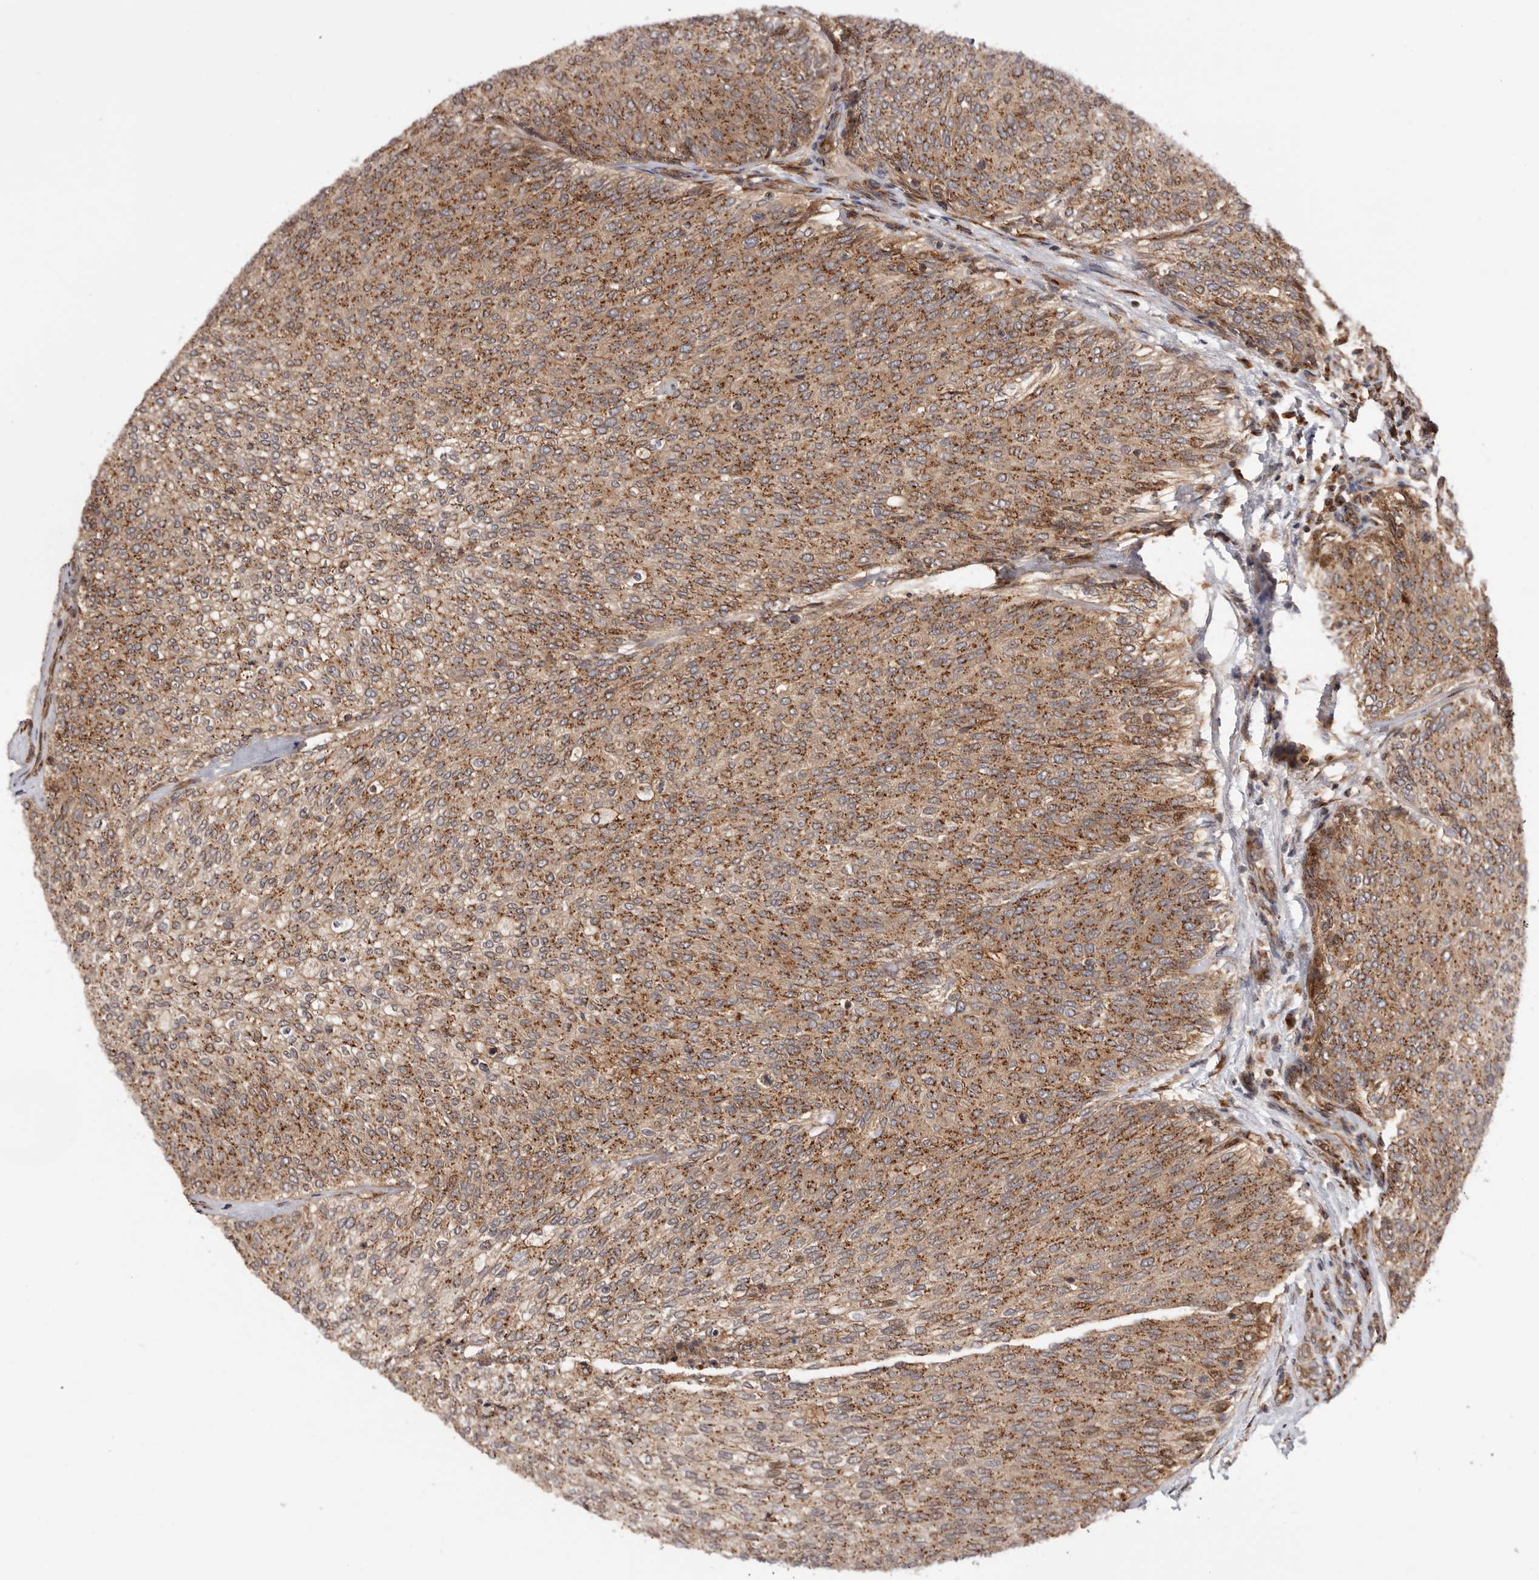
{"staining": {"intensity": "strong", "quantity": "25%-75%", "location": "cytoplasmic/membranous"}, "tissue": "urothelial cancer", "cell_type": "Tumor cells", "image_type": "cancer", "snomed": [{"axis": "morphology", "description": "Urothelial carcinoma, Low grade"}, {"axis": "topography", "description": "Urinary bladder"}], "caption": "A brown stain highlights strong cytoplasmic/membranous staining of a protein in urothelial carcinoma (low-grade) tumor cells.", "gene": "GPR27", "patient": {"sex": "female", "age": 79}}